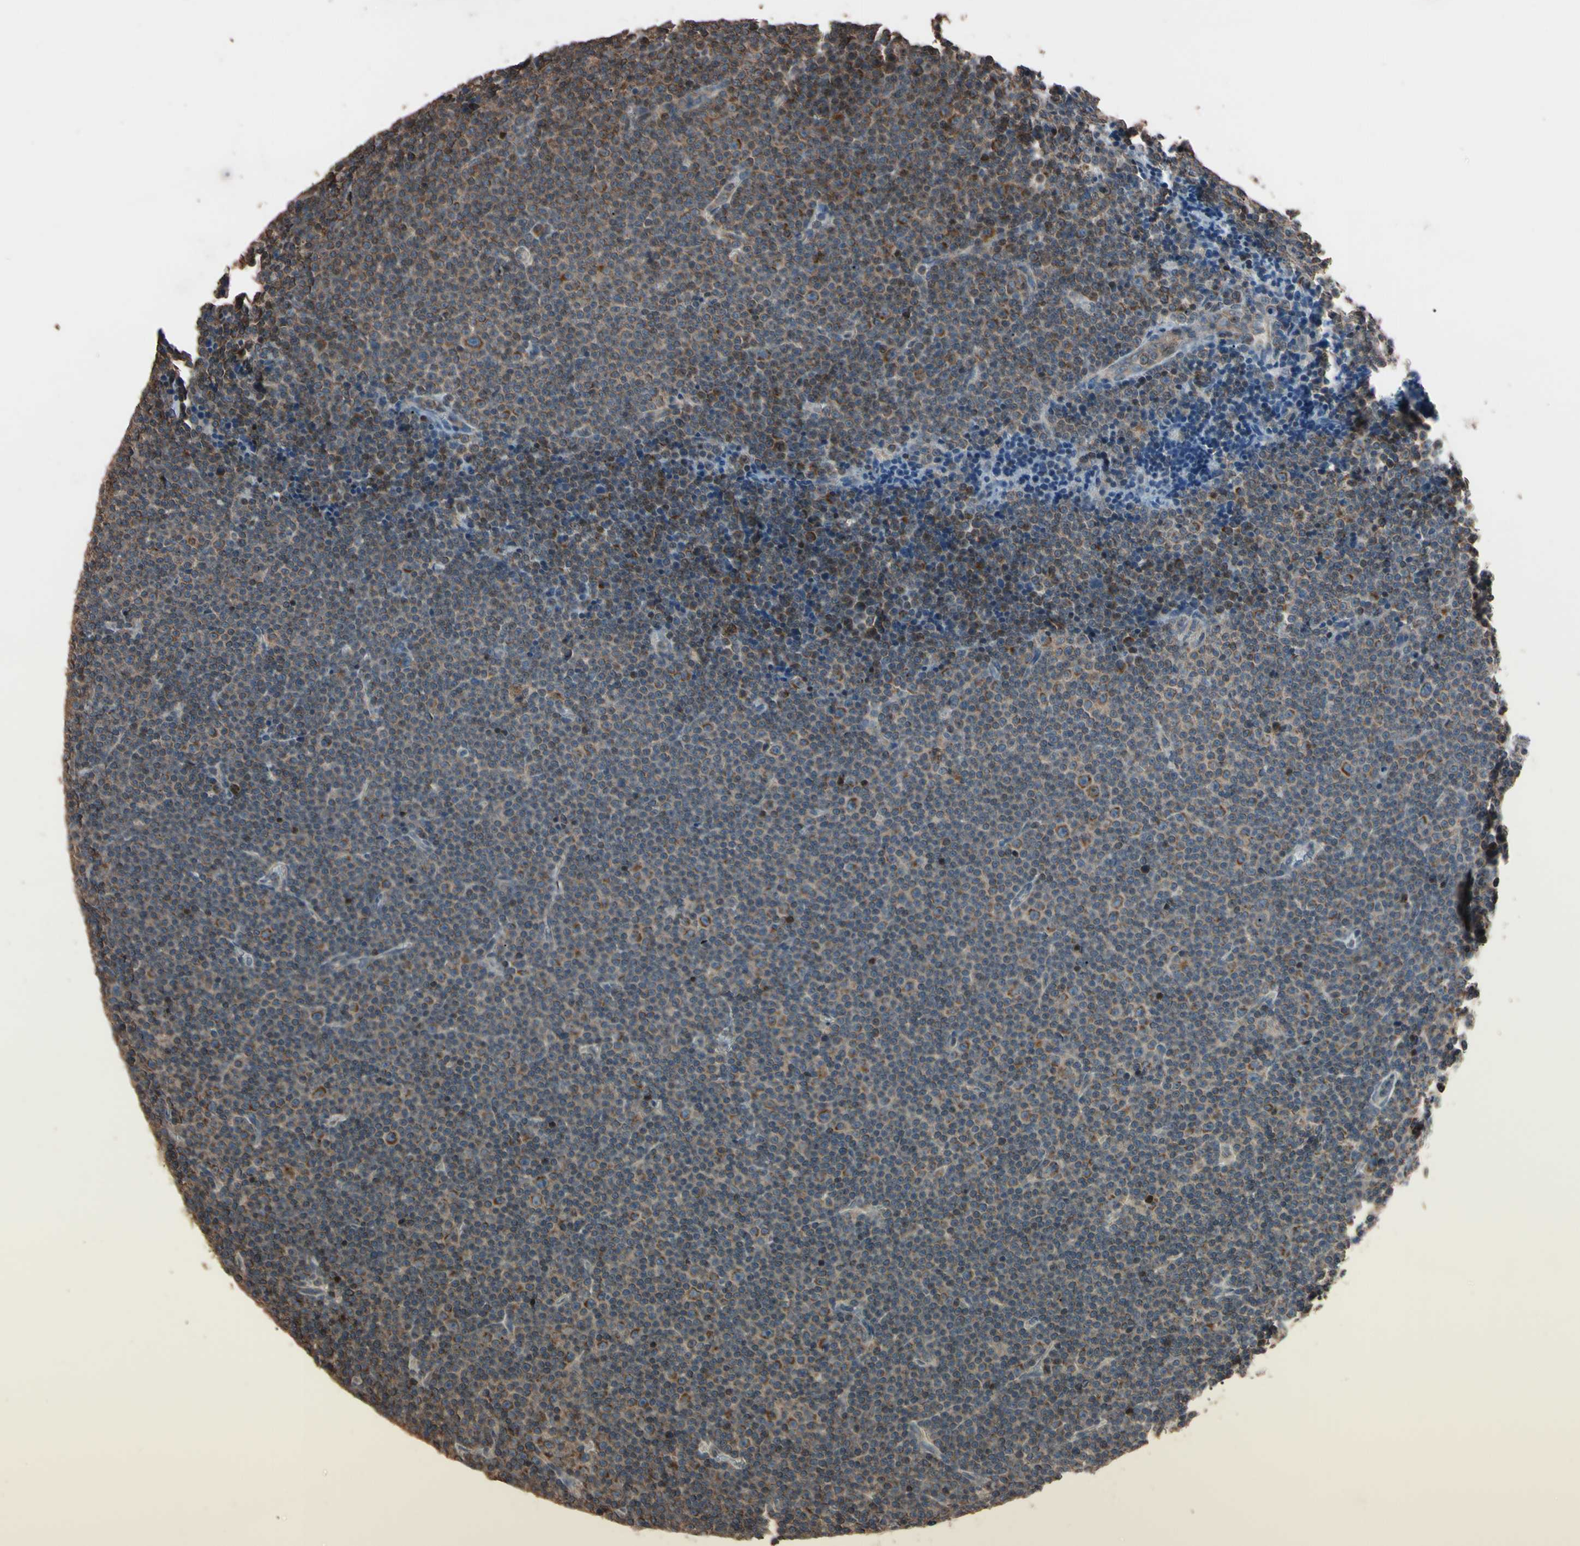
{"staining": {"intensity": "moderate", "quantity": "<25%", "location": "cytoplasmic/membranous"}, "tissue": "lymphoma", "cell_type": "Tumor cells", "image_type": "cancer", "snomed": [{"axis": "morphology", "description": "Malignant lymphoma, non-Hodgkin's type, Low grade"}, {"axis": "topography", "description": "Lymph node"}], "caption": "An image of human low-grade malignant lymphoma, non-Hodgkin's type stained for a protein displays moderate cytoplasmic/membranous brown staining in tumor cells.", "gene": "TNFRSF1A", "patient": {"sex": "female", "age": 67}}